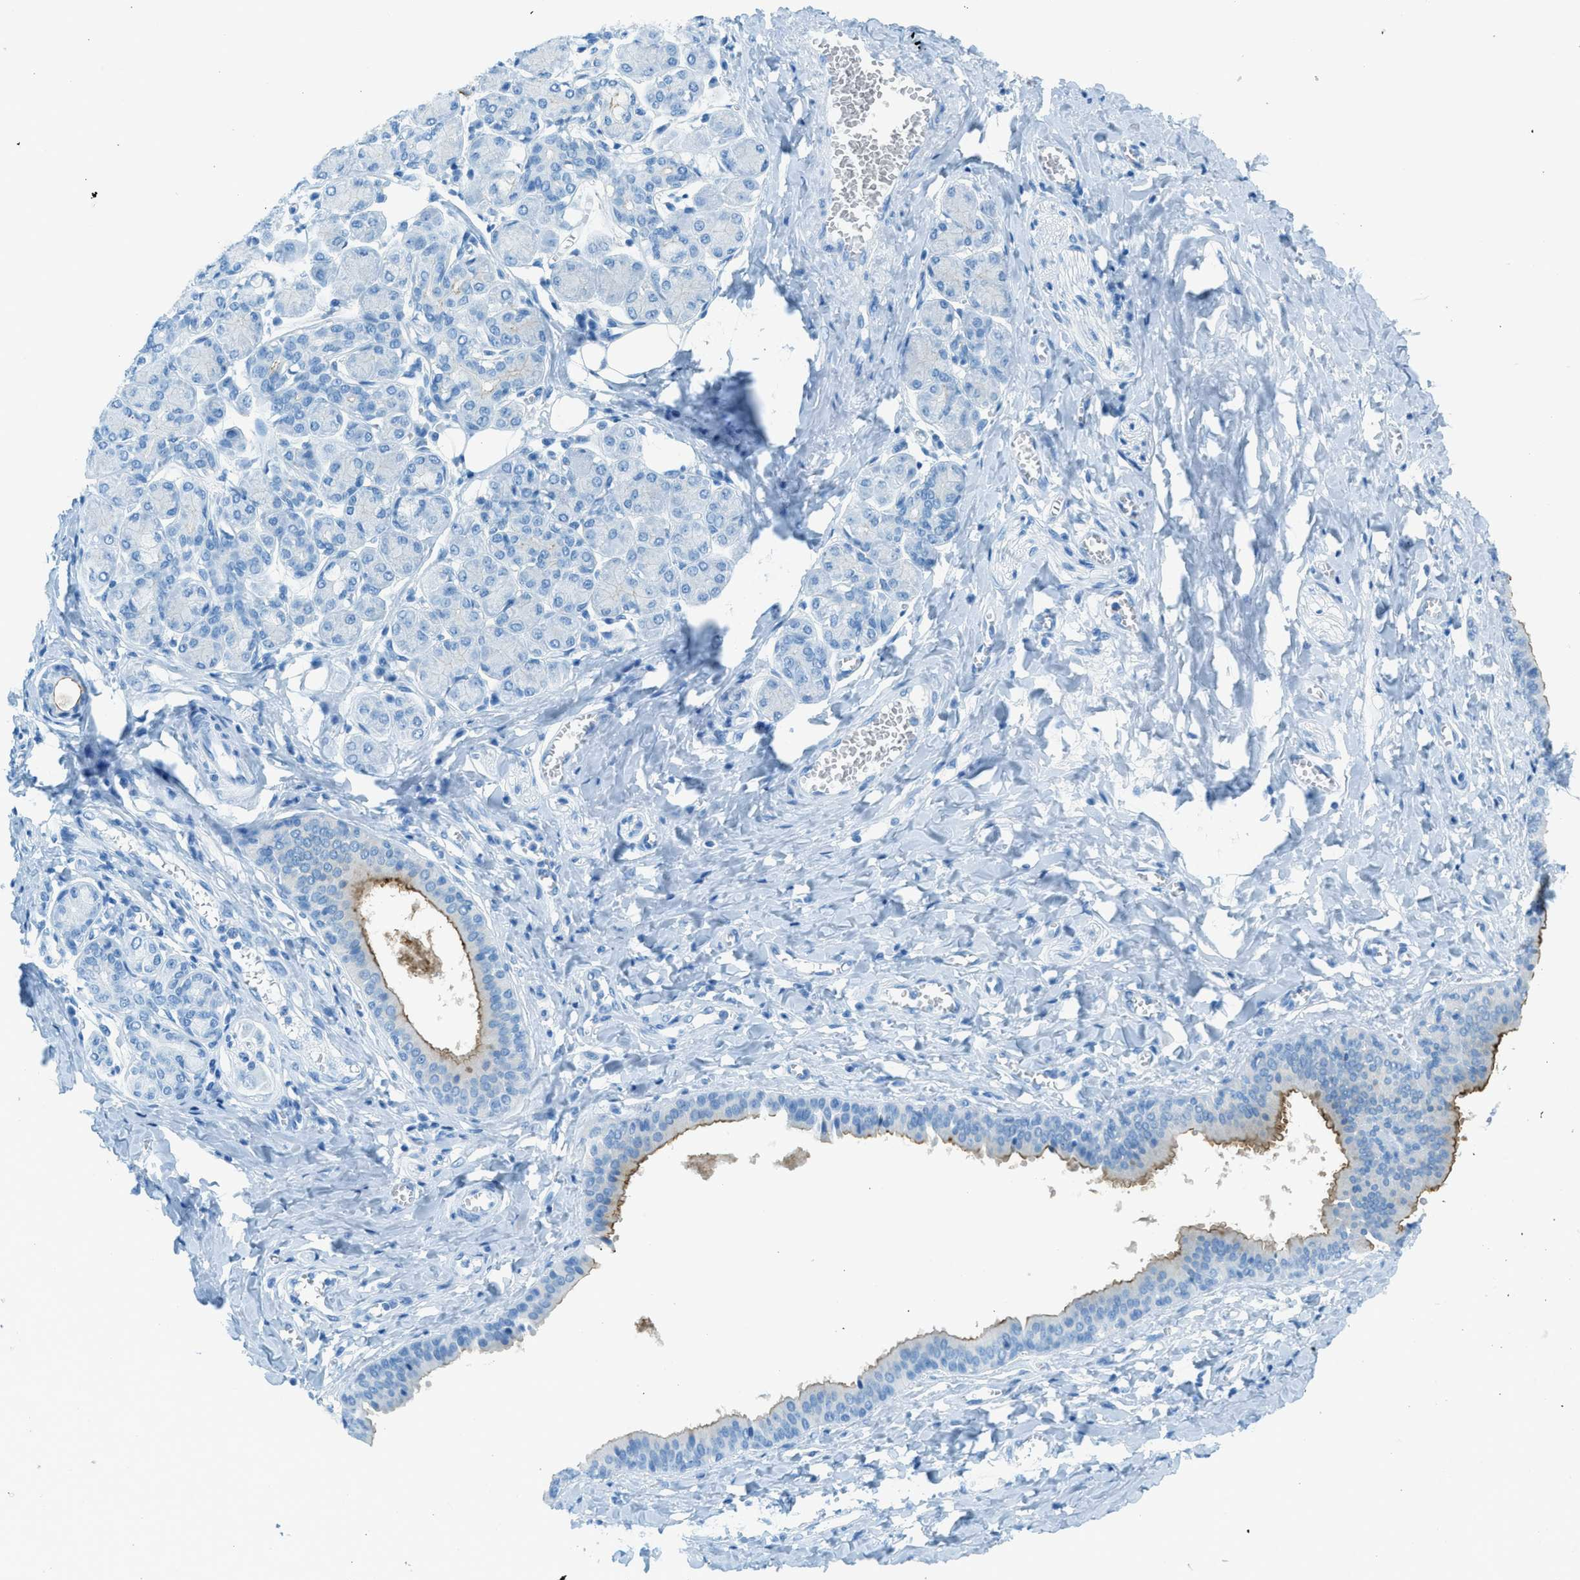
{"staining": {"intensity": "moderate", "quantity": "<25%", "location": "cytoplasmic/membranous"}, "tissue": "salivary gland", "cell_type": "Glandular cells", "image_type": "normal", "snomed": [{"axis": "morphology", "description": "Normal tissue, NOS"}, {"axis": "morphology", "description": "Inflammation, NOS"}, {"axis": "topography", "description": "Lymph node"}, {"axis": "topography", "description": "Salivary gland"}], "caption": "Glandular cells reveal low levels of moderate cytoplasmic/membranous positivity in approximately <25% of cells in benign salivary gland. (Stains: DAB (3,3'-diaminobenzidine) in brown, nuclei in blue, Microscopy: brightfield microscopy at high magnification).", "gene": "C21orf62", "patient": {"sex": "male", "age": 3}}